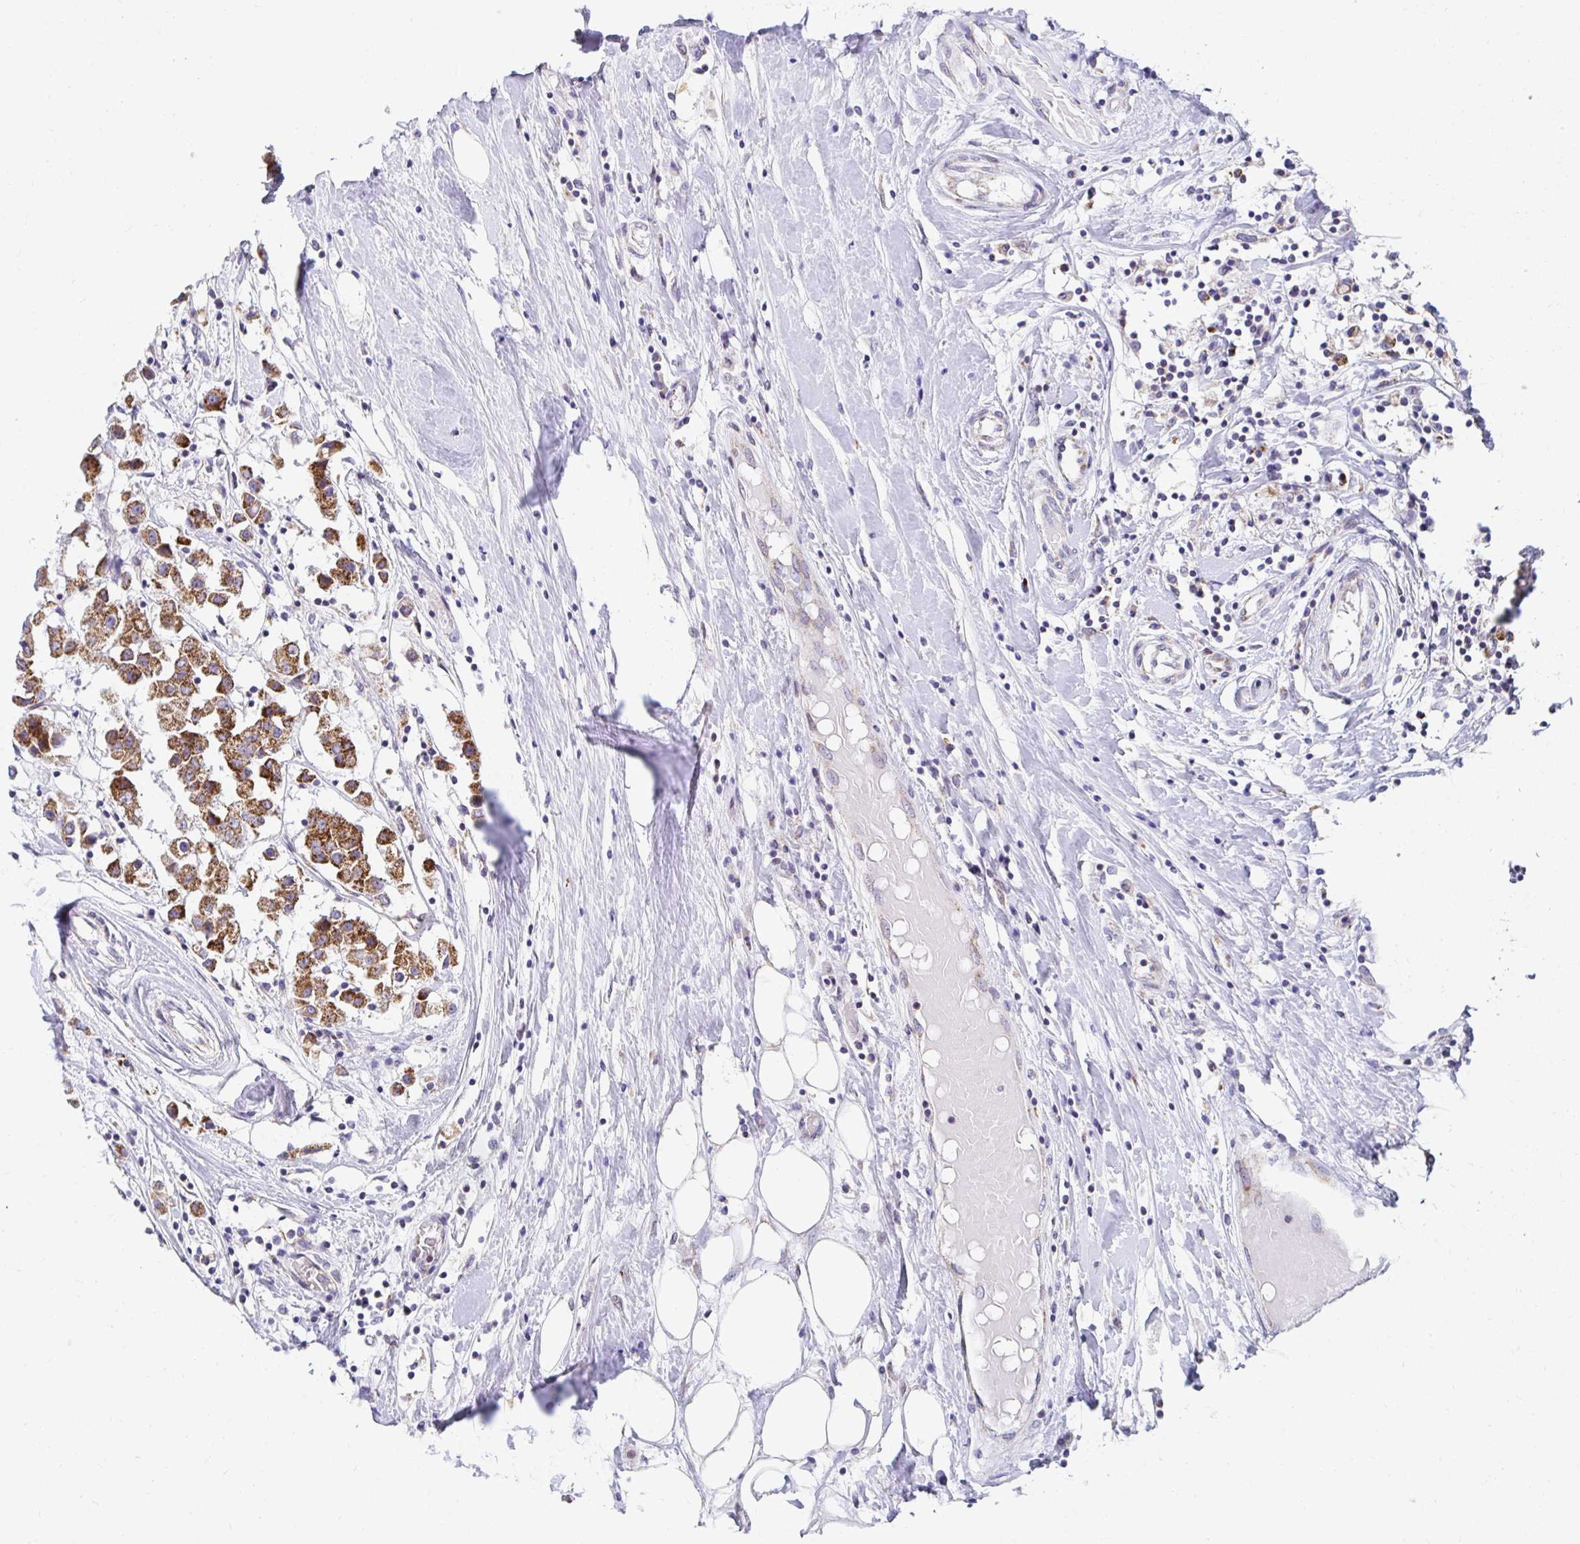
{"staining": {"intensity": "strong", "quantity": ">75%", "location": "cytoplasmic/membranous"}, "tissue": "breast cancer", "cell_type": "Tumor cells", "image_type": "cancer", "snomed": [{"axis": "morphology", "description": "Duct carcinoma"}, {"axis": "topography", "description": "Breast"}], "caption": "Immunohistochemistry image of neoplastic tissue: breast cancer (intraductal carcinoma) stained using IHC shows high levels of strong protein expression localized specifically in the cytoplasmic/membranous of tumor cells, appearing as a cytoplasmic/membranous brown color.", "gene": "EXOC5", "patient": {"sex": "female", "age": 61}}